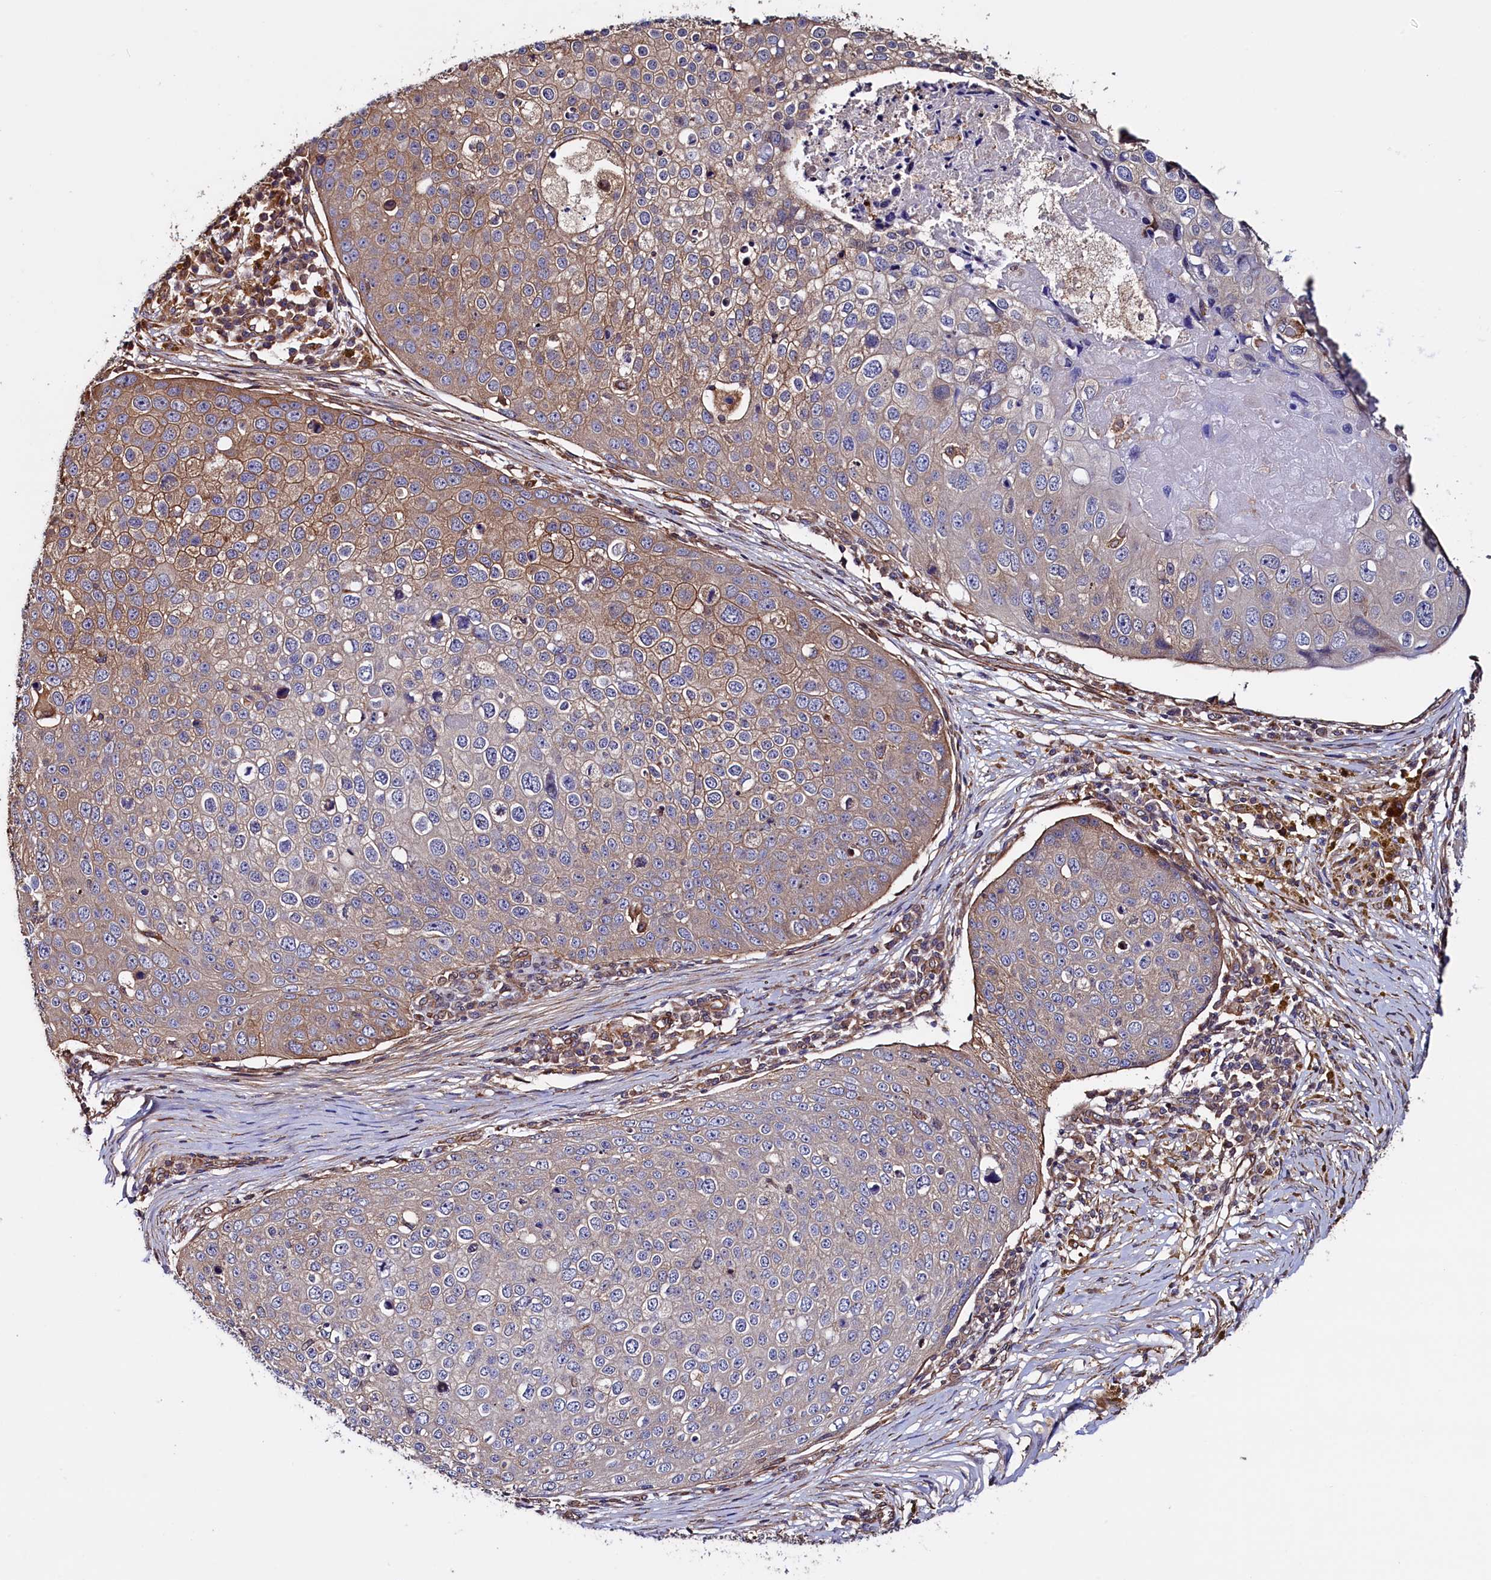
{"staining": {"intensity": "moderate", "quantity": "<25%", "location": "cytoplasmic/membranous"}, "tissue": "skin cancer", "cell_type": "Tumor cells", "image_type": "cancer", "snomed": [{"axis": "morphology", "description": "Squamous cell carcinoma, NOS"}, {"axis": "topography", "description": "Skin"}], "caption": "Immunohistochemistry (IHC) staining of skin squamous cell carcinoma, which exhibits low levels of moderate cytoplasmic/membranous expression in about <25% of tumor cells indicating moderate cytoplasmic/membranous protein expression. The staining was performed using DAB (3,3'-diaminobenzidine) (brown) for protein detection and nuclei were counterstained in hematoxylin (blue).", "gene": "ATXN2L", "patient": {"sex": "male", "age": 71}}